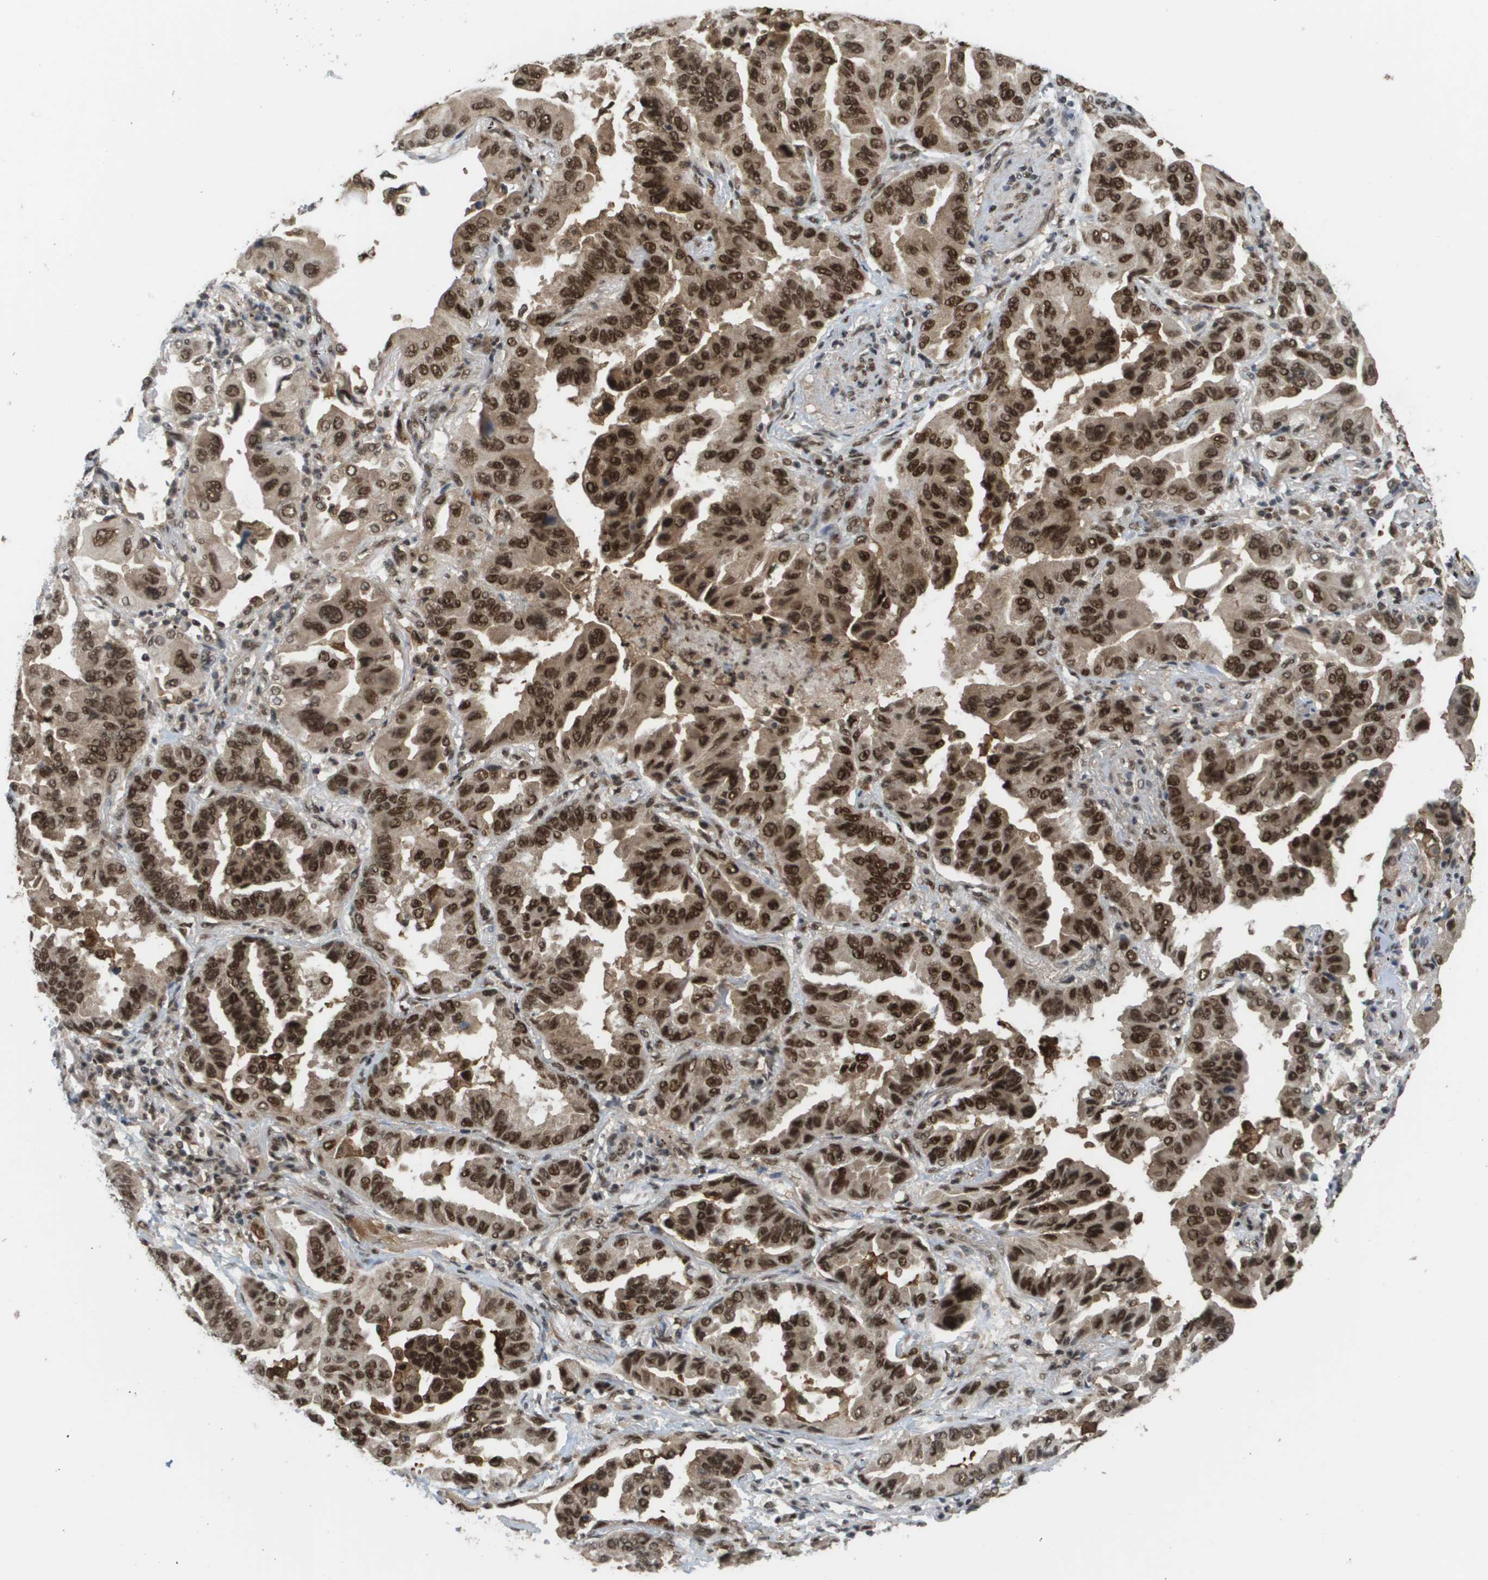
{"staining": {"intensity": "strong", "quantity": ">75%", "location": "cytoplasmic/membranous,nuclear"}, "tissue": "lung cancer", "cell_type": "Tumor cells", "image_type": "cancer", "snomed": [{"axis": "morphology", "description": "Adenocarcinoma, NOS"}, {"axis": "topography", "description": "Lung"}], "caption": "Immunohistochemistry (IHC) histopathology image of lung adenocarcinoma stained for a protein (brown), which shows high levels of strong cytoplasmic/membranous and nuclear staining in approximately >75% of tumor cells.", "gene": "PRCC", "patient": {"sex": "female", "age": 65}}